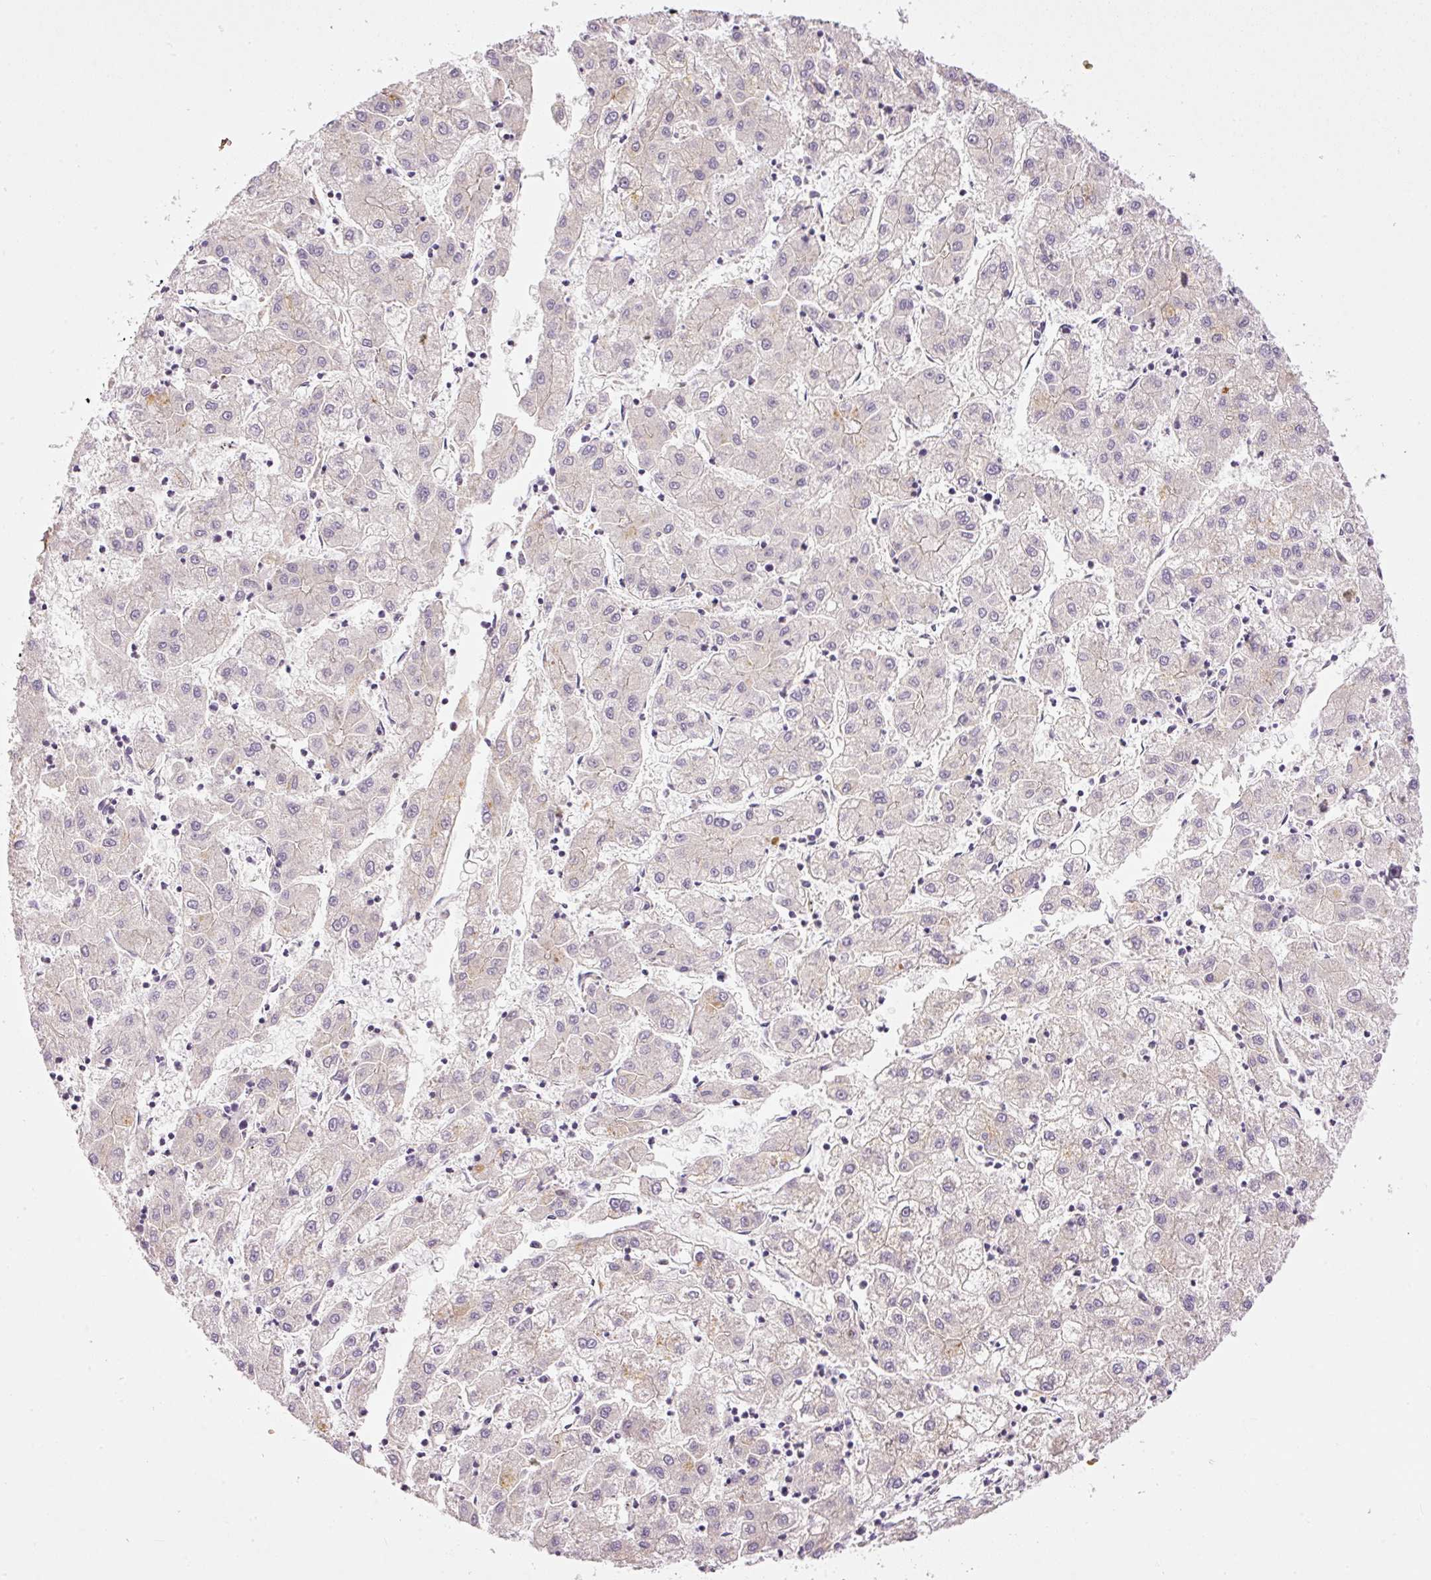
{"staining": {"intensity": "negative", "quantity": "none", "location": "none"}, "tissue": "liver cancer", "cell_type": "Tumor cells", "image_type": "cancer", "snomed": [{"axis": "morphology", "description": "Carcinoma, Hepatocellular, NOS"}, {"axis": "topography", "description": "Liver"}], "caption": "DAB (3,3'-diaminobenzidine) immunohistochemical staining of human hepatocellular carcinoma (liver) demonstrates no significant expression in tumor cells.", "gene": "TBC1D2B", "patient": {"sex": "male", "age": 72}}